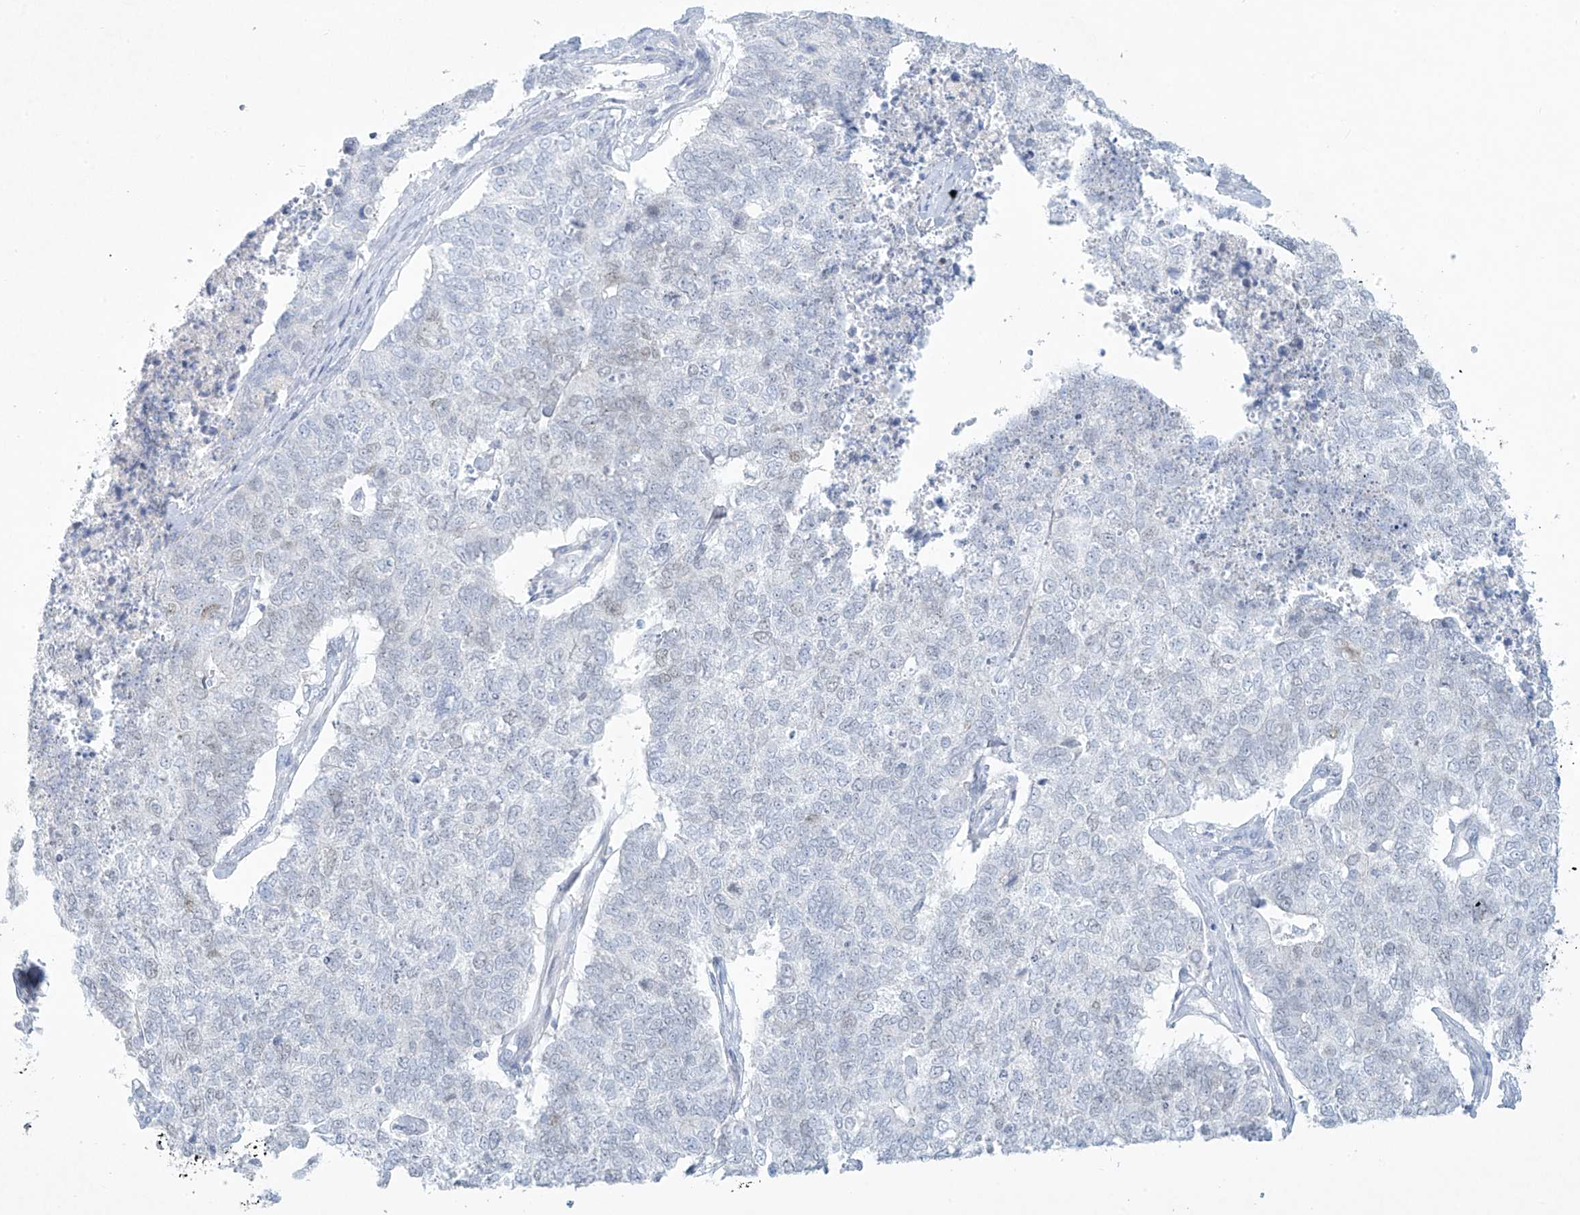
{"staining": {"intensity": "weak", "quantity": "<25%", "location": "nuclear"}, "tissue": "cervical cancer", "cell_type": "Tumor cells", "image_type": "cancer", "snomed": [{"axis": "morphology", "description": "Squamous cell carcinoma, NOS"}, {"axis": "topography", "description": "Cervix"}], "caption": "Tumor cells show no significant protein expression in cervical squamous cell carcinoma.", "gene": "PAX6", "patient": {"sex": "female", "age": 63}}